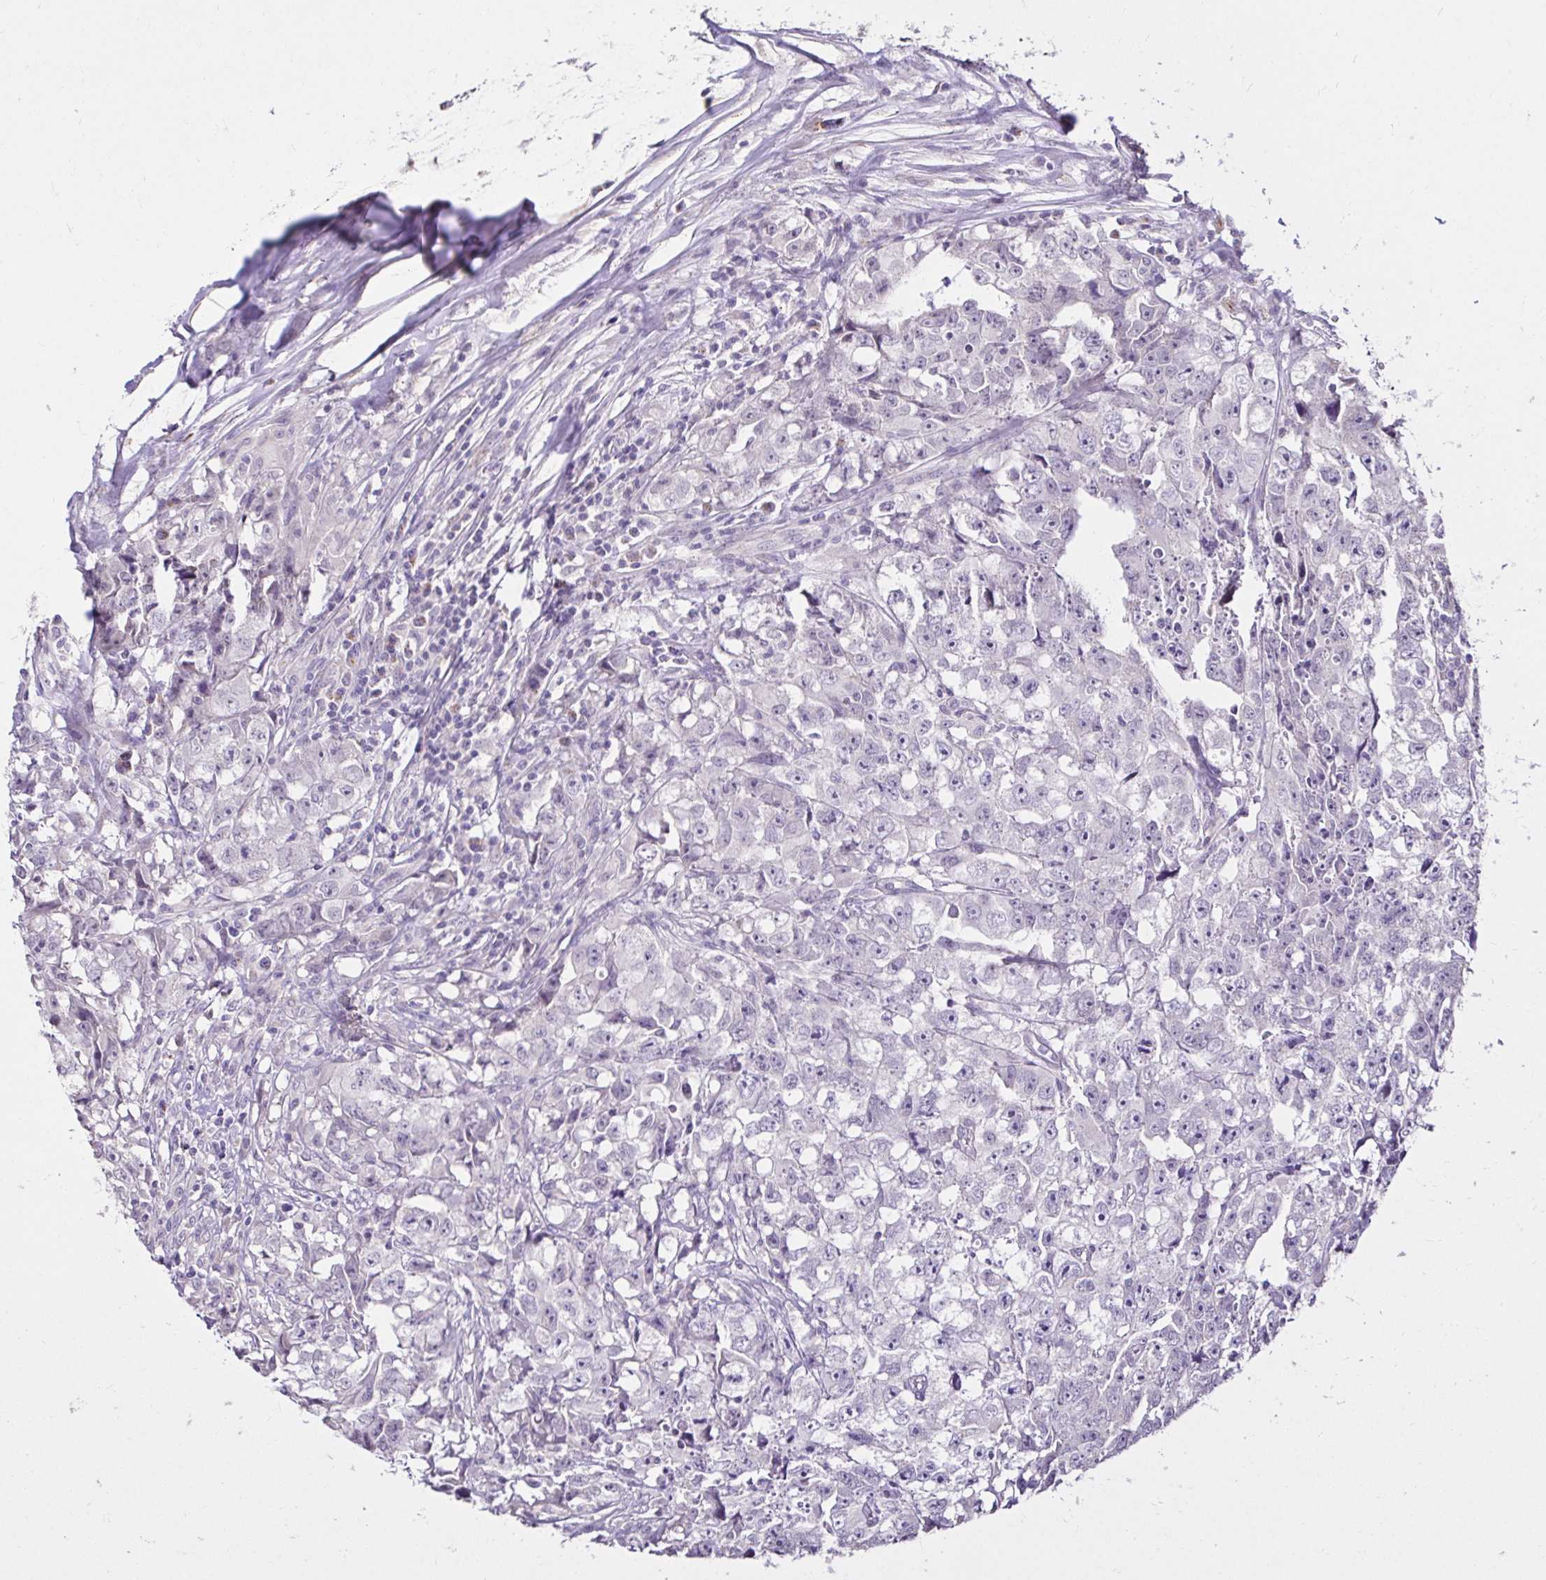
{"staining": {"intensity": "negative", "quantity": "none", "location": "none"}, "tissue": "testis cancer", "cell_type": "Tumor cells", "image_type": "cancer", "snomed": [{"axis": "morphology", "description": "Carcinoma, Embryonal, NOS"}, {"axis": "morphology", "description": "Teratoma, malignant, NOS"}, {"axis": "topography", "description": "Testis"}], "caption": "A micrograph of human embryonal carcinoma (testis) is negative for staining in tumor cells. The staining is performed using DAB (3,3'-diaminobenzidine) brown chromogen with nuclei counter-stained in using hematoxylin.", "gene": "KIAA1210", "patient": {"sex": "male", "age": 24}}